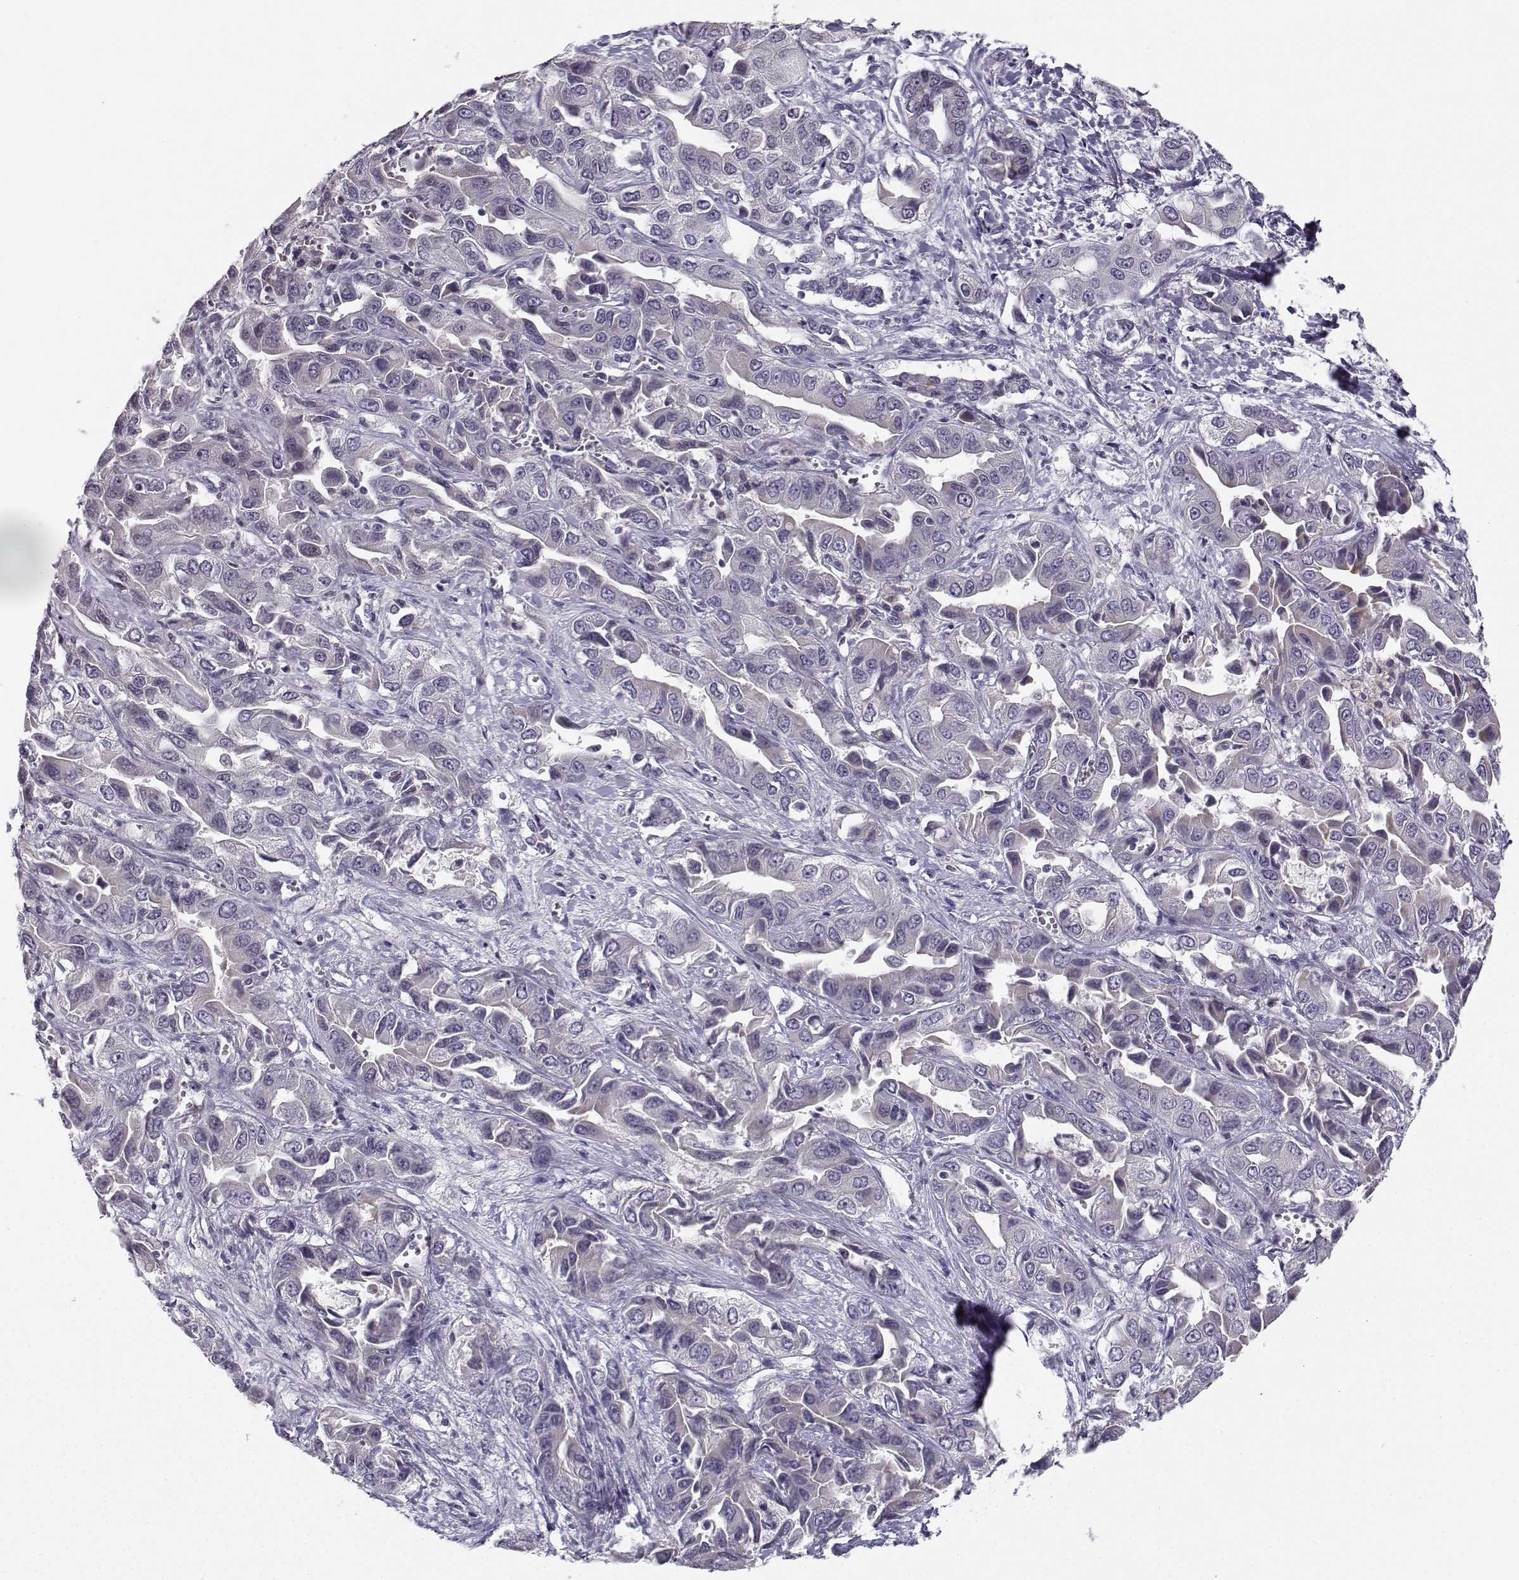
{"staining": {"intensity": "strong", "quantity": "<25%", "location": "cytoplasmic/membranous"}, "tissue": "liver cancer", "cell_type": "Tumor cells", "image_type": "cancer", "snomed": [{"axis": "morphology", "description": "Cholangiocarcinoma"}, {"axis": "topography", "description": "Liver"}], "caption": "IHC photomicrograph of liver cancer stained for a protein (brown), which demonstrates medium levels of strong cytoplasmic/membranous expression in about <25% of tumor cells.", "gene": "DDX25", "patient": {"sex": "female", "age": 52}}